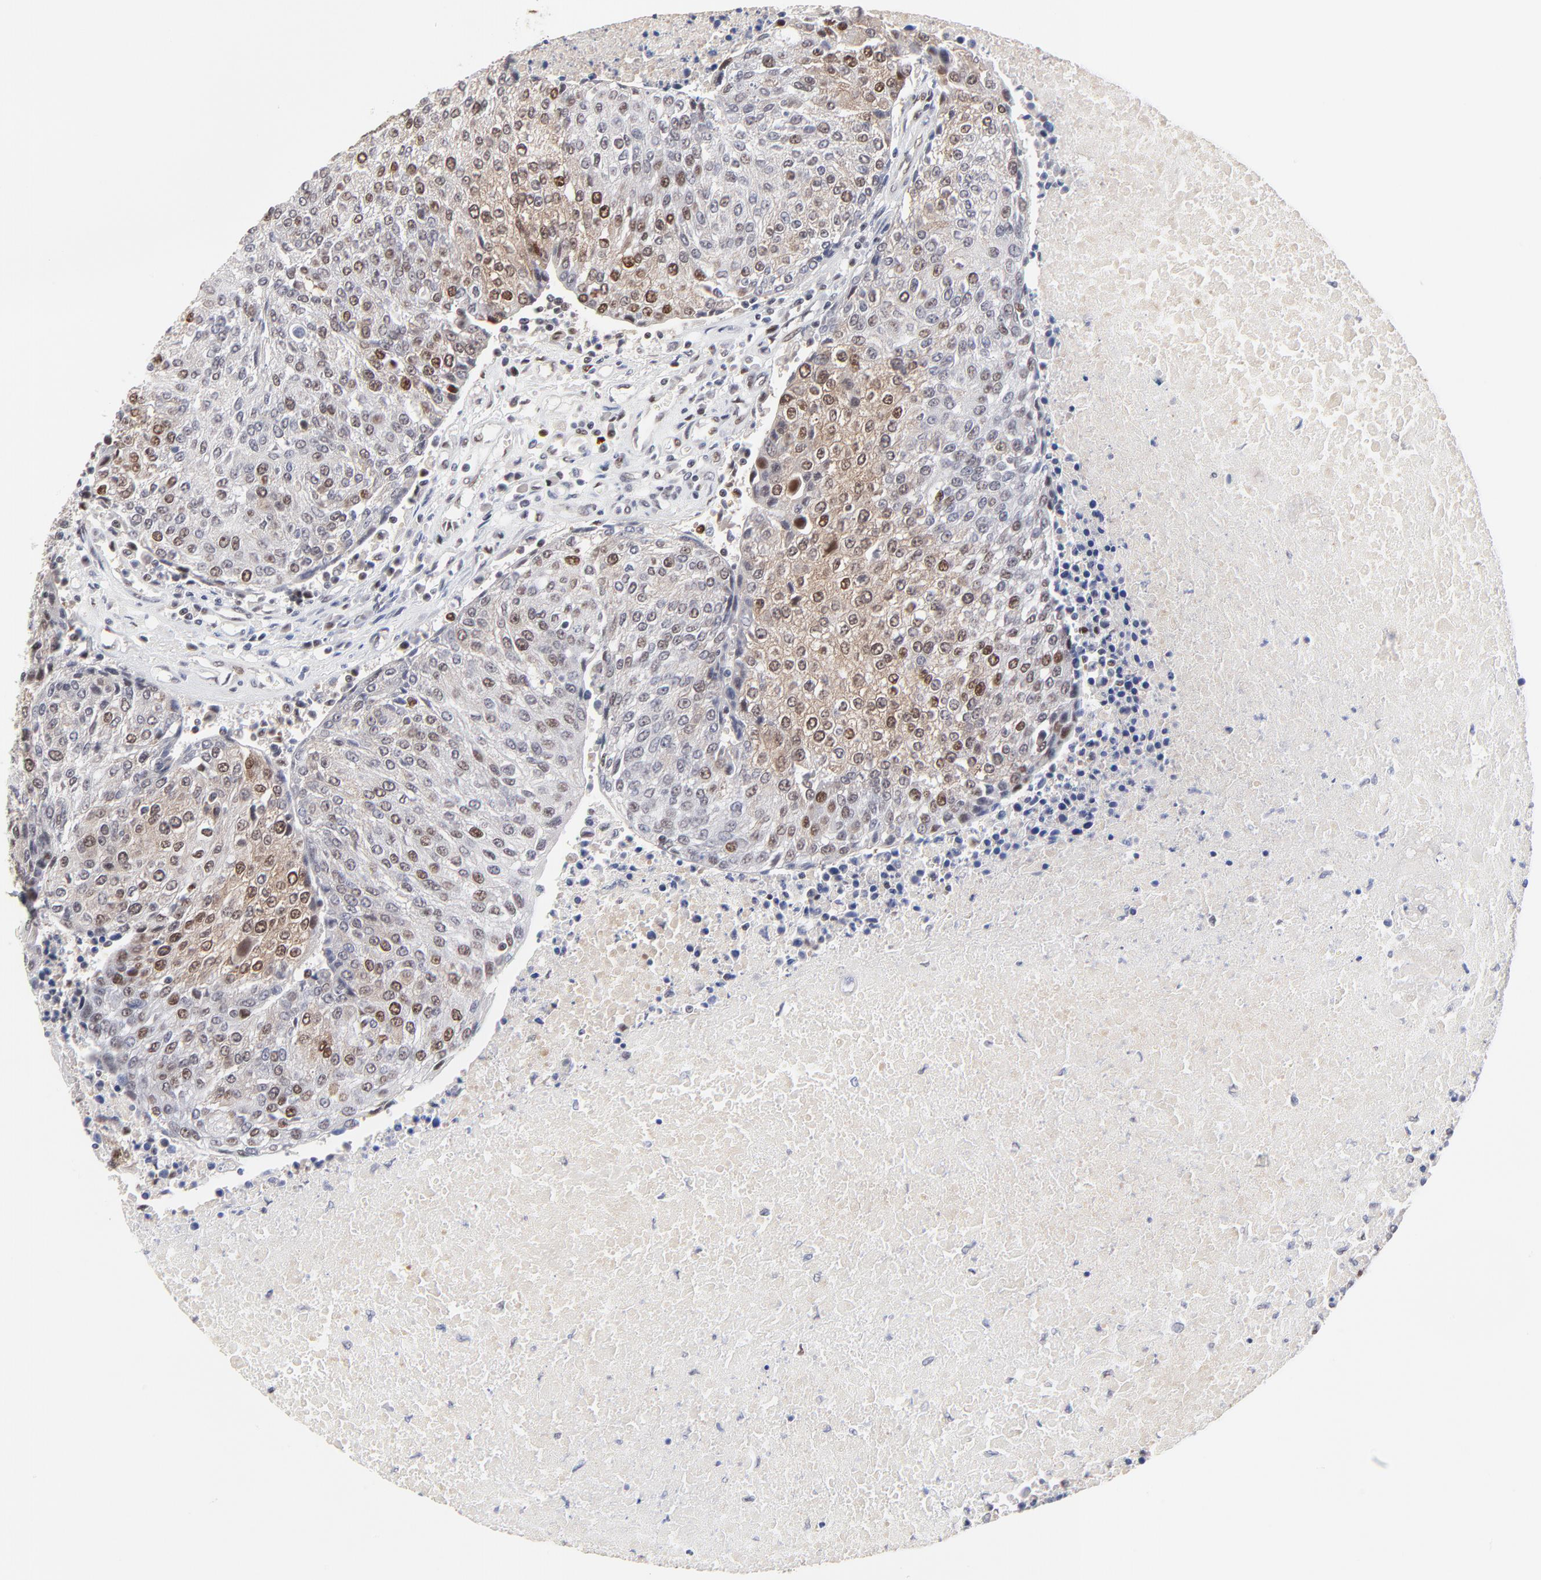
{"staining": {"intensity": "weak", "quantity": "<25%", "location": "nuclear"}, "tissue": "urothelial cancer", "cell_type": "Tumor cells", "image_type": "cancer", "snomed": [{"axis": "morphology", "description": "Urothelial carcinoma, High grade"}, {"axis": "topography", "description": "Urinary bladder"}], "caption": "Immunohistochemistry of high-grade urothelial carcinoma shows no staining in tumor cells.", "gene": "OGFOD1", "patient": {"sex": "female", "age": 85}}